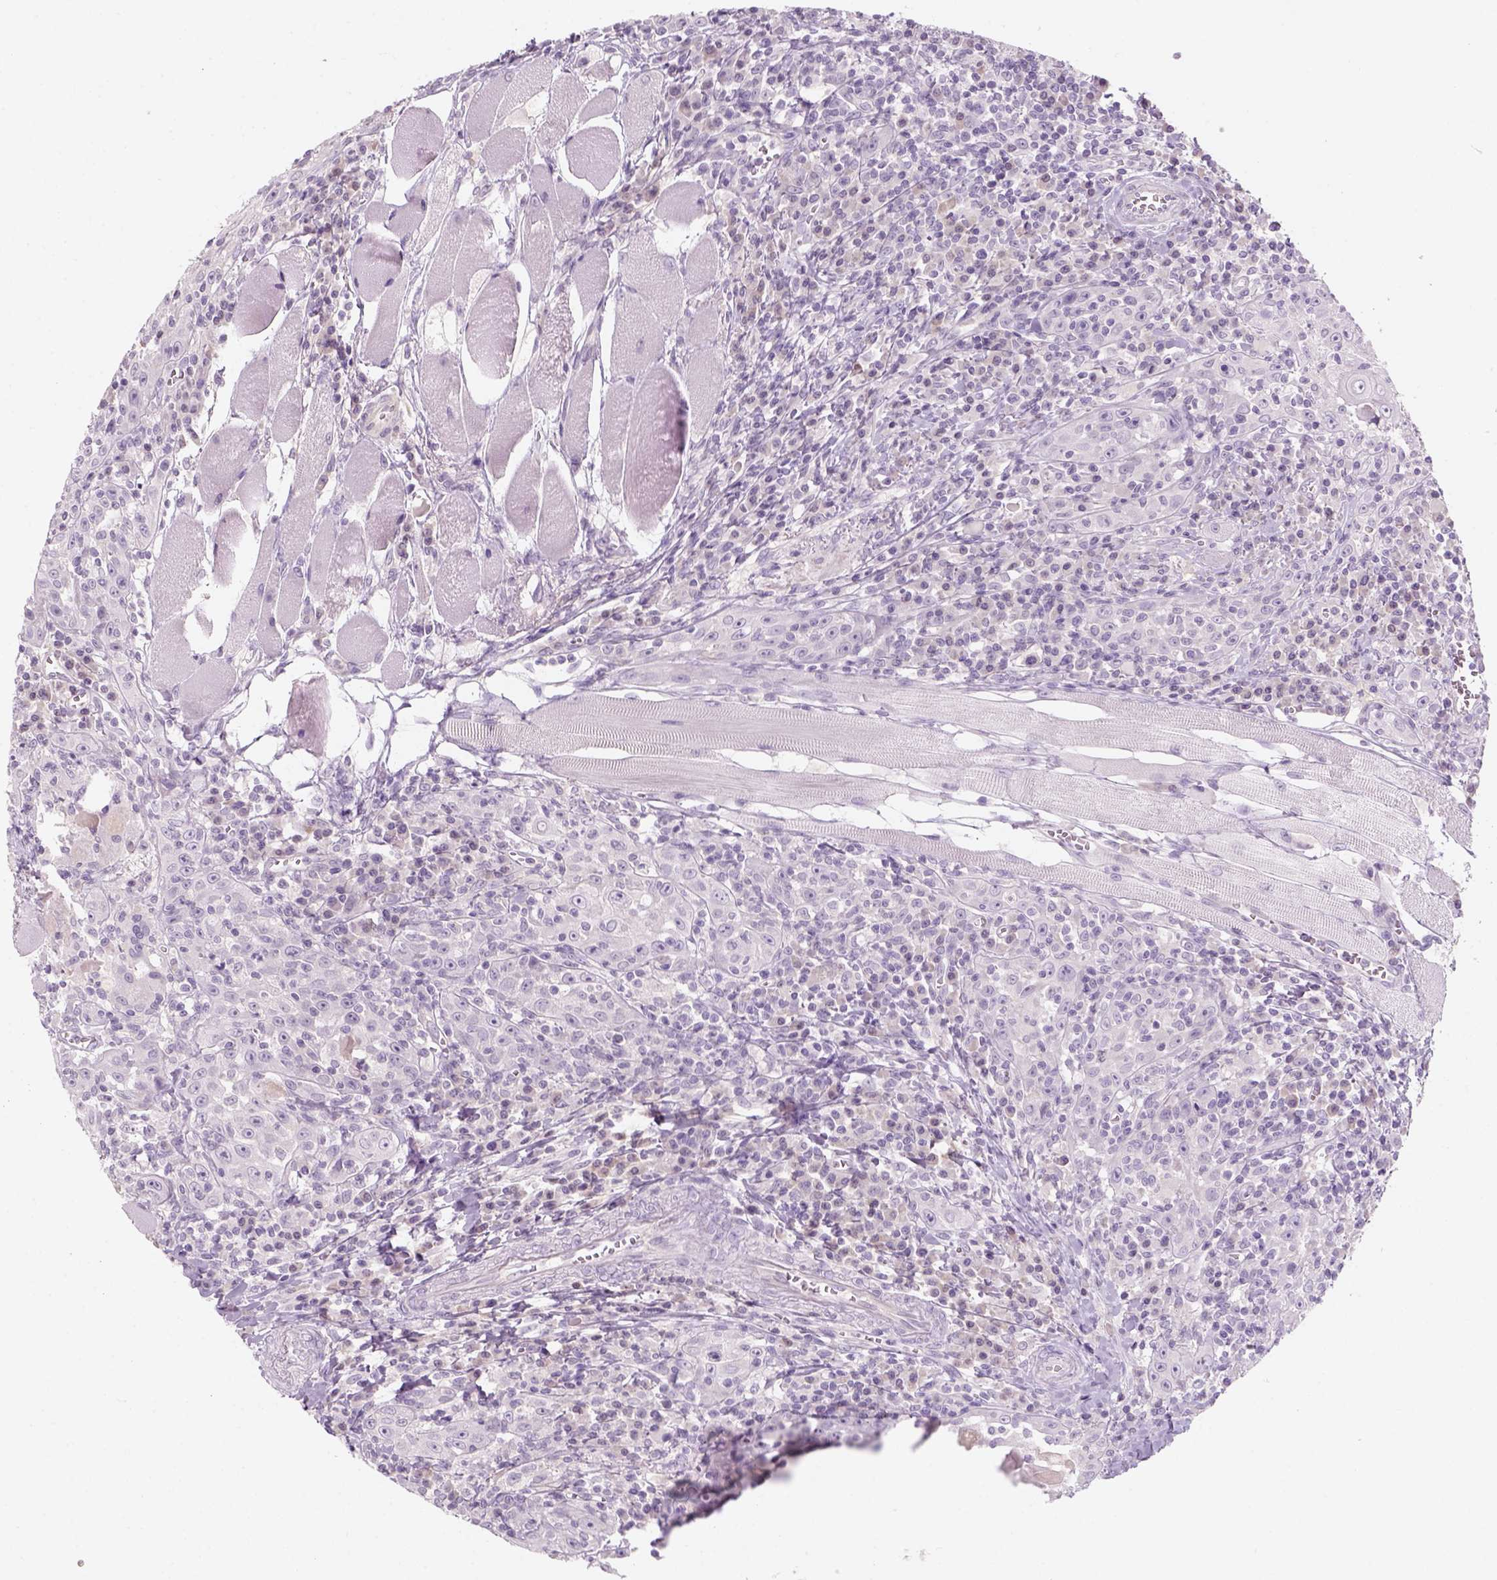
{"staining": {"intensity": "negative", "quantity": "none", "location": "none"}, "tissue": "head and neck cancer", "cell_type": "Tumor cells", "image_type": "cancer", "snomed": [{"axis": "morphology", "description": "Squamous cell carcinoma, NOS"}, {"axis": "topography", "description": "Head-Neck"}], "caption": "Immunohistochemical staining of human squamous cell carcinoma (head and neck) shows no significant staining in tumor cells.", "gene": "KRT25", "patient": {"sex": "male", "age": 52}}